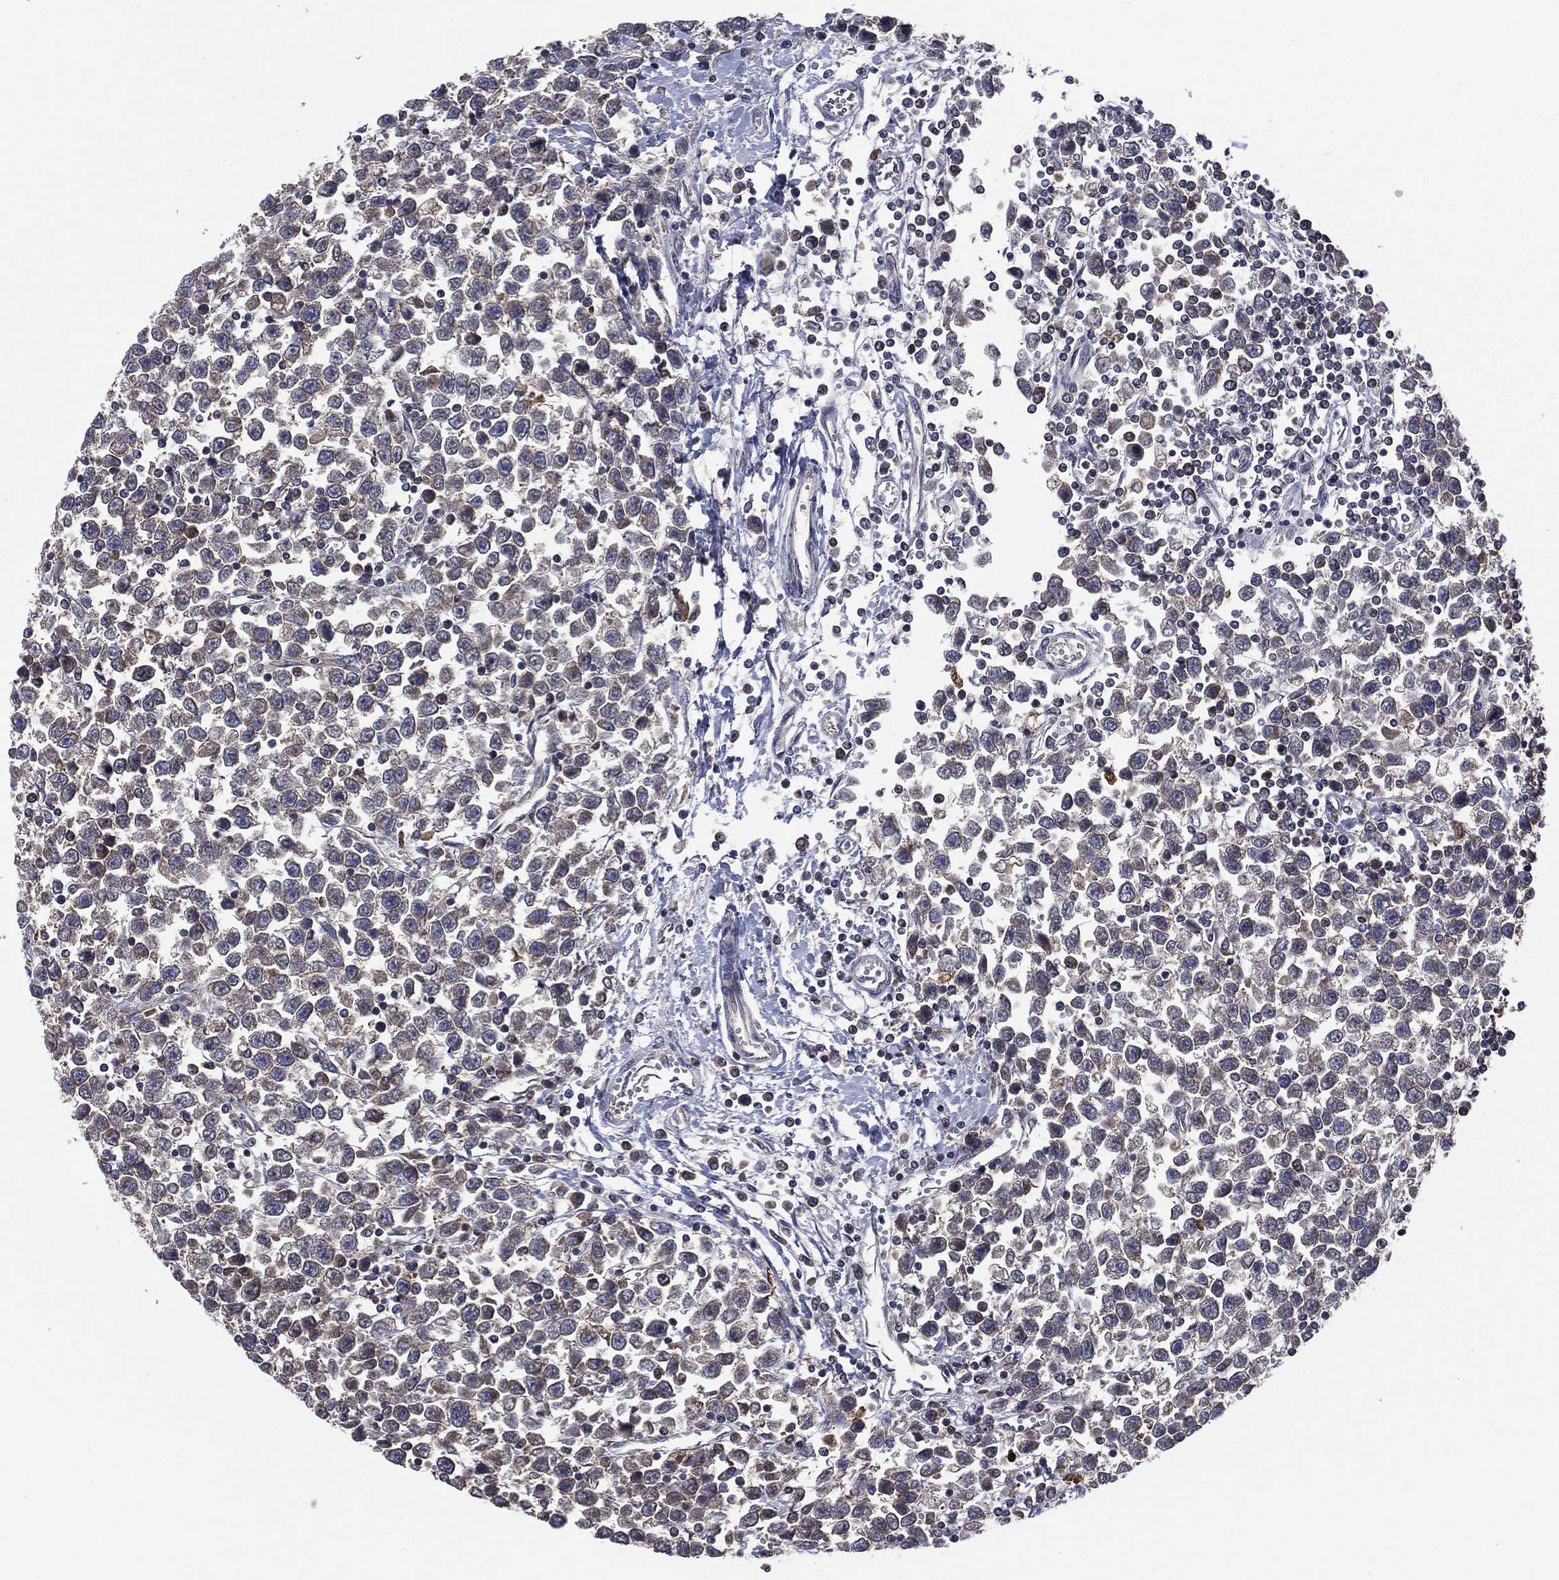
{"staining": {"intensity": "negative", "quantity": "none", "location": "none"}, "tissue": "testis cancer", "cell_type": "Tumor cells", "image_type": "cancer", "snomed": [{"axis": "morphology", "description": "Seminoma, NOS"}, {"axis": "topography", "description": "Testis"}], "caption": "Testis cancer (seminoma) stained for a protein using immunohistochemistry demonstrates no positivity tumor cells.", "gene": "C2orf76", "patient": {"sex": "male", "age": 34}}